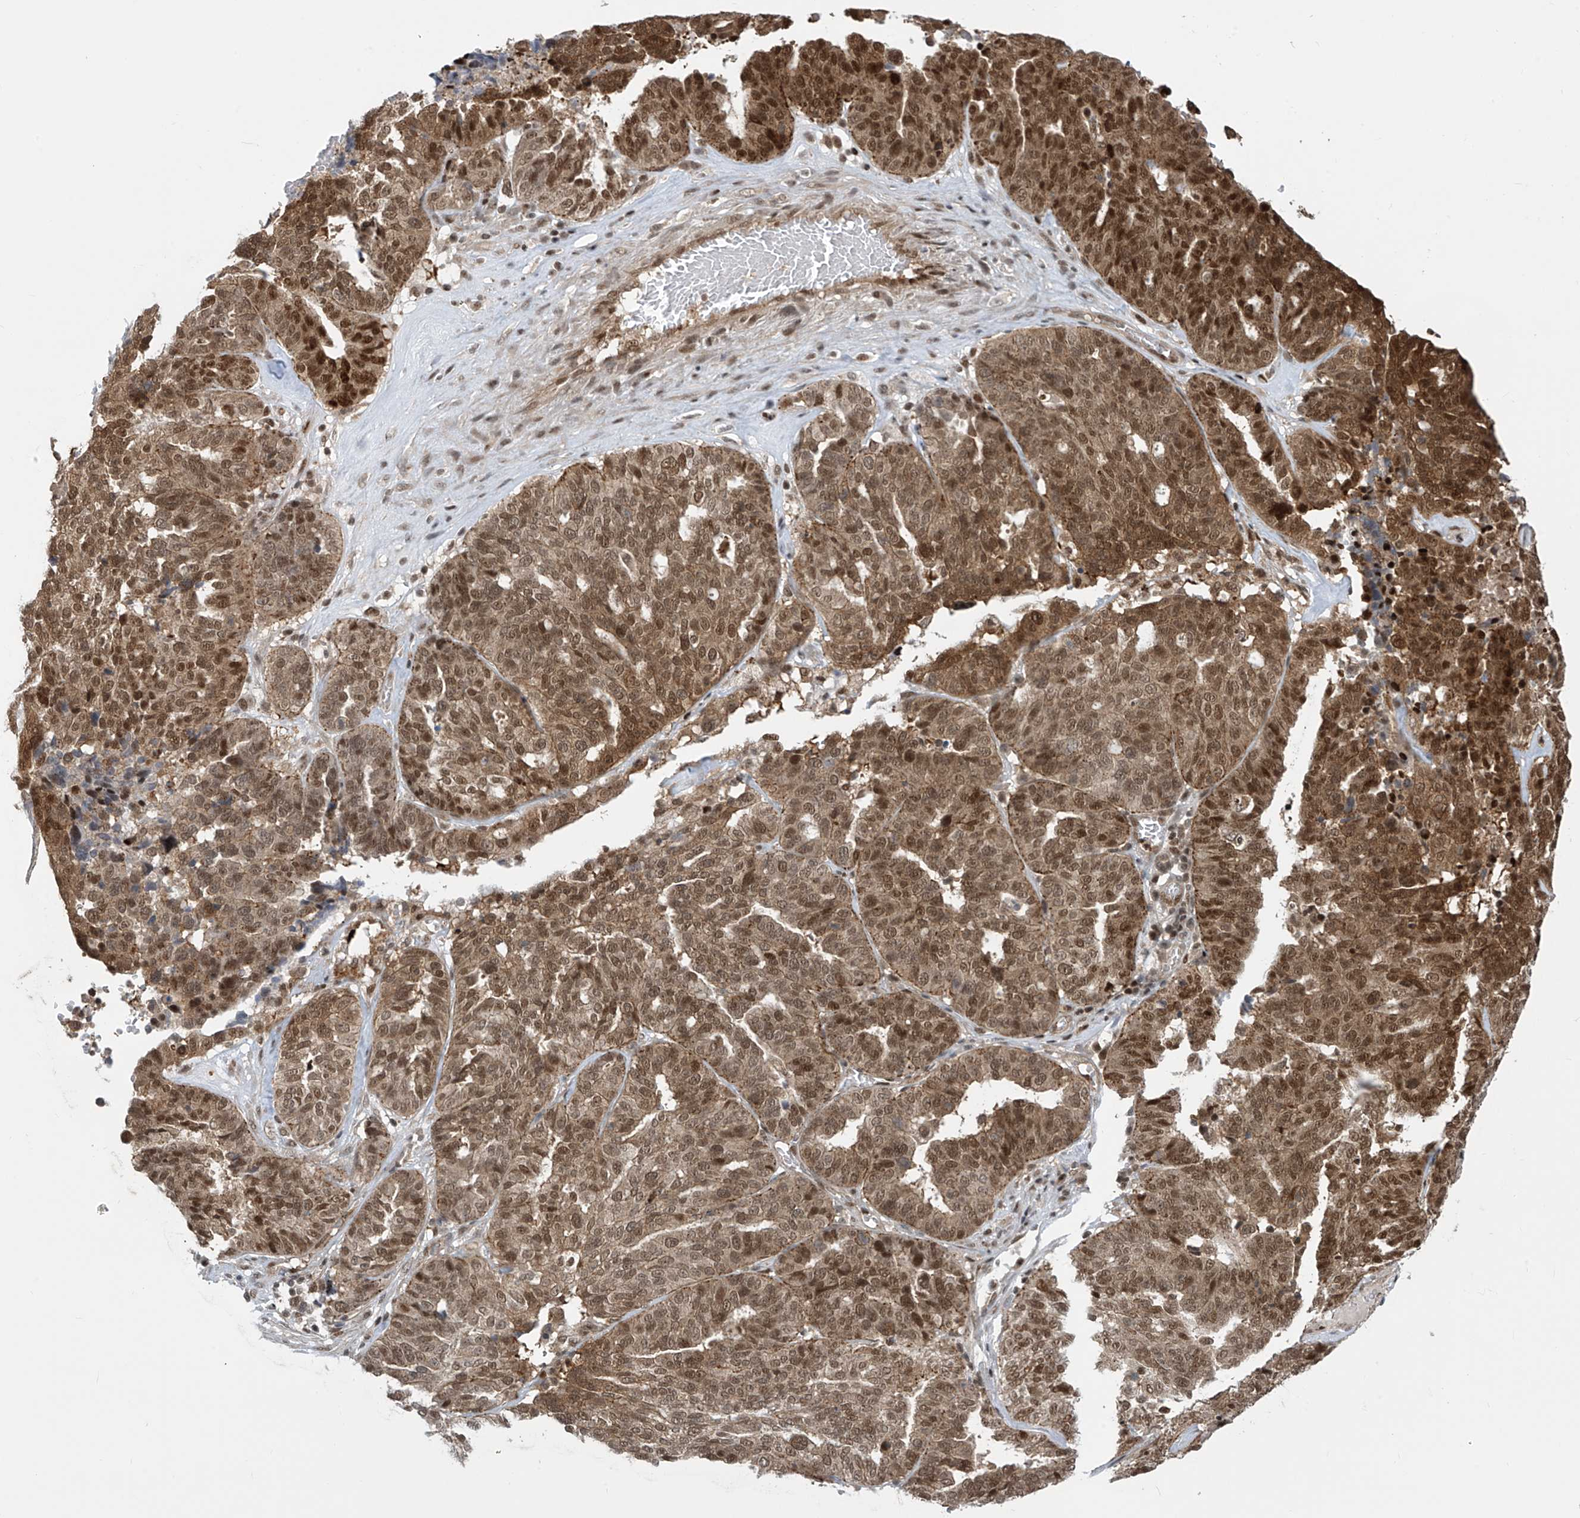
{"staining": {"intensity": "moderate", "quantity": ">75%", "location": "cytoplasmic/membranous,nuclear"}, "tissue": "ovarian cancer", "cell_type": "Tumor cells", "image_type": "cancer", "snomed": [{"axis": "morphology", "description": "Cystadenocarcinoma, serous, NOS"}, {"axis": "topography", "description": "Ovary"}], "caption": "Serous cystadenocarcinoma (ovarian) was stained to show a protein in brown. There is medium levels of moderate cytoplasmic/membranous and nuclear positivity in approximately >75% of tumor cells.", "gene": "LAGE3", "patient": {"sex": "female", "age": 59}}